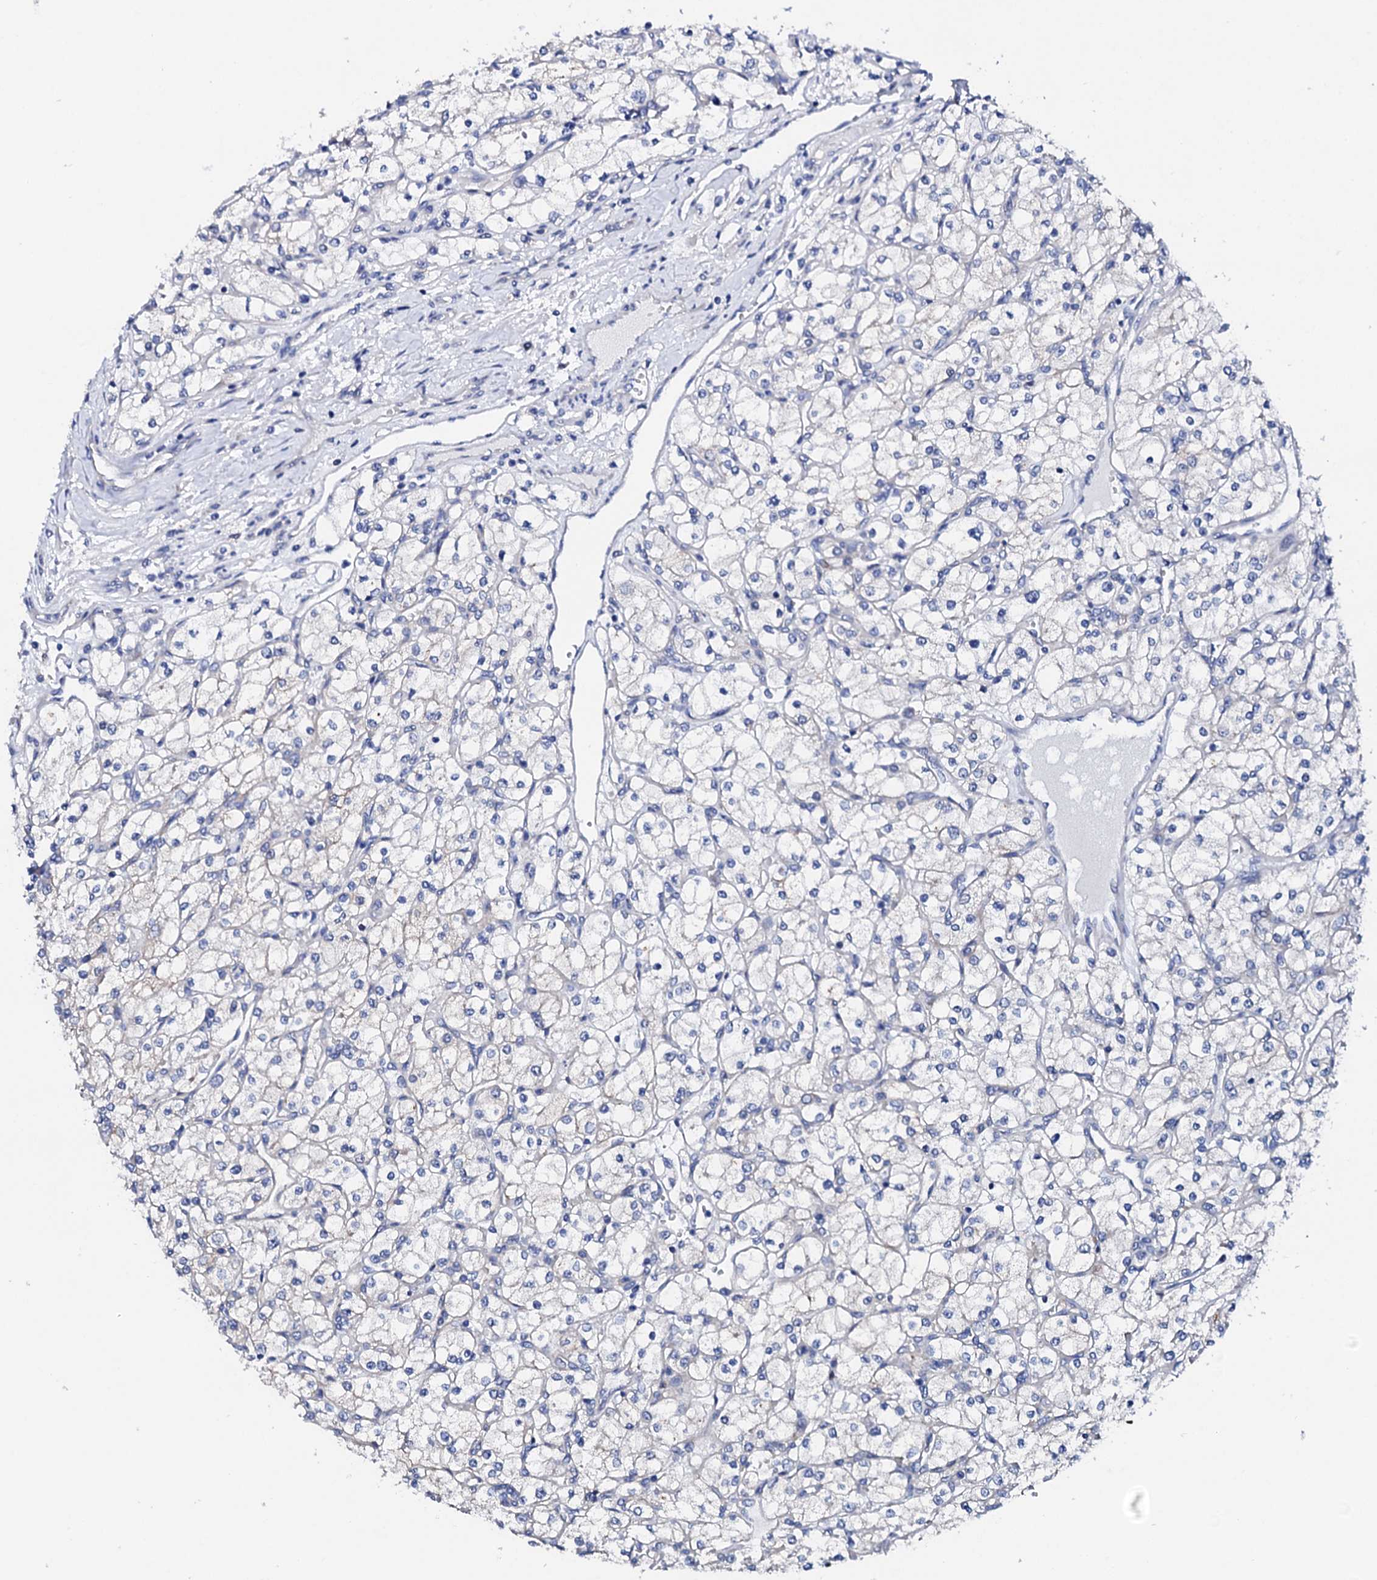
{"staining": {"intensity": "negative", "quantity": "none", "location": "none"}, "tissue": "renal cancer", "cell_type": "Tumor cells", "image_type": "cancer", "snomed": [{"axis": "morphology", "description": "Adenocarcinoma, NOS"}, {"axis": "topography", "description": "Kidney"}], "caption": "Photomicrograph shows no protein staining in tumor cells of renal cancer tissue.", "gene": "TRDN", "patient": {"sex": "male", "age": 80}}